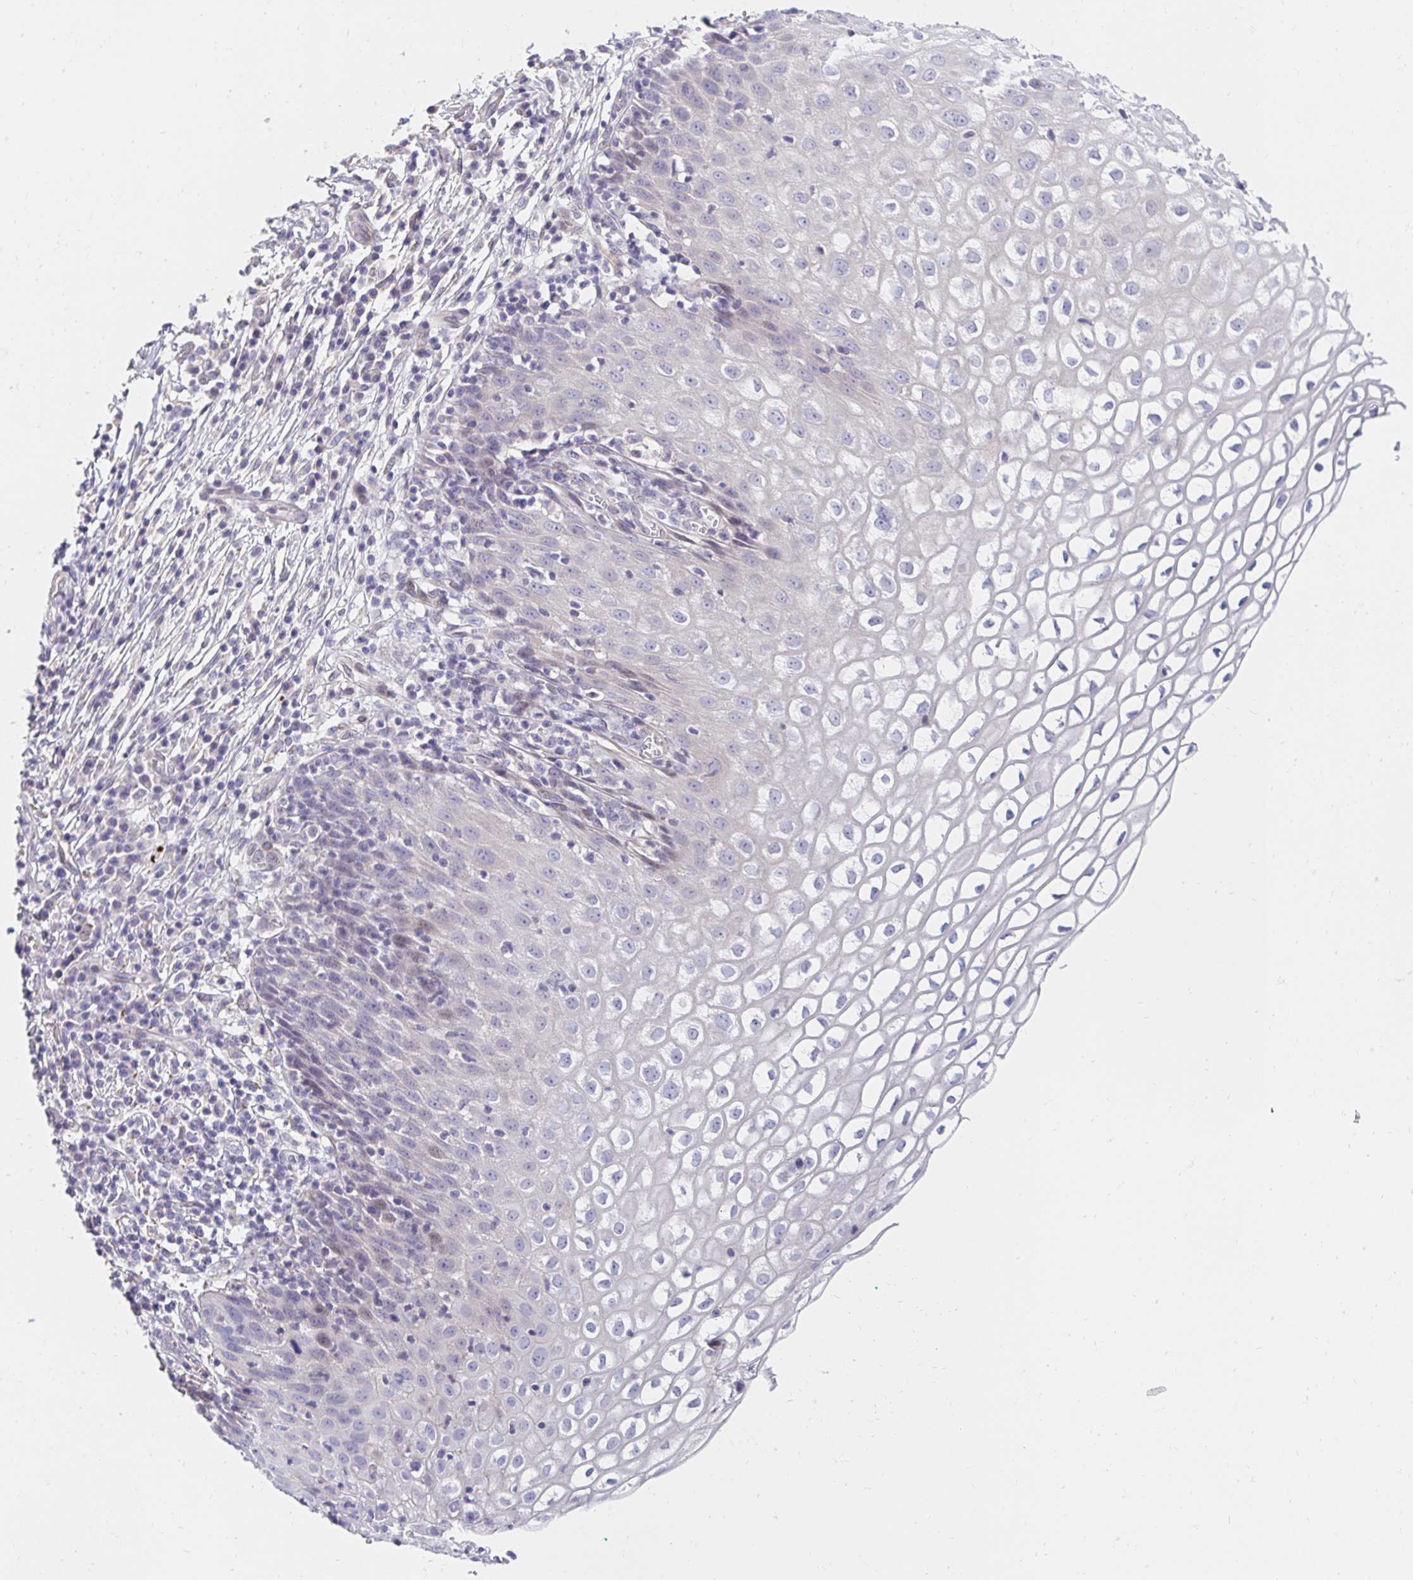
{"staining": {"intensity": "moderate", "quantity": "<25%", "location": "cytoplasmic/membranous"}, "tissue": "cervix", "cell_type": "Glandular cells", "image_type": "normal", "snomed": [{"axis": "morphology", "description": "Normal tissue, NOS"}, {"axis": "topography", "description": "Cervix"}], "caption": "Cervix stained for a protein (brown) demonstrates moderate cytoplasmic/membranous positive positivity in approximately <25% of glandular cells.", "gene": "AKAP14", "patient": {"sex": "female", "age": 36}}